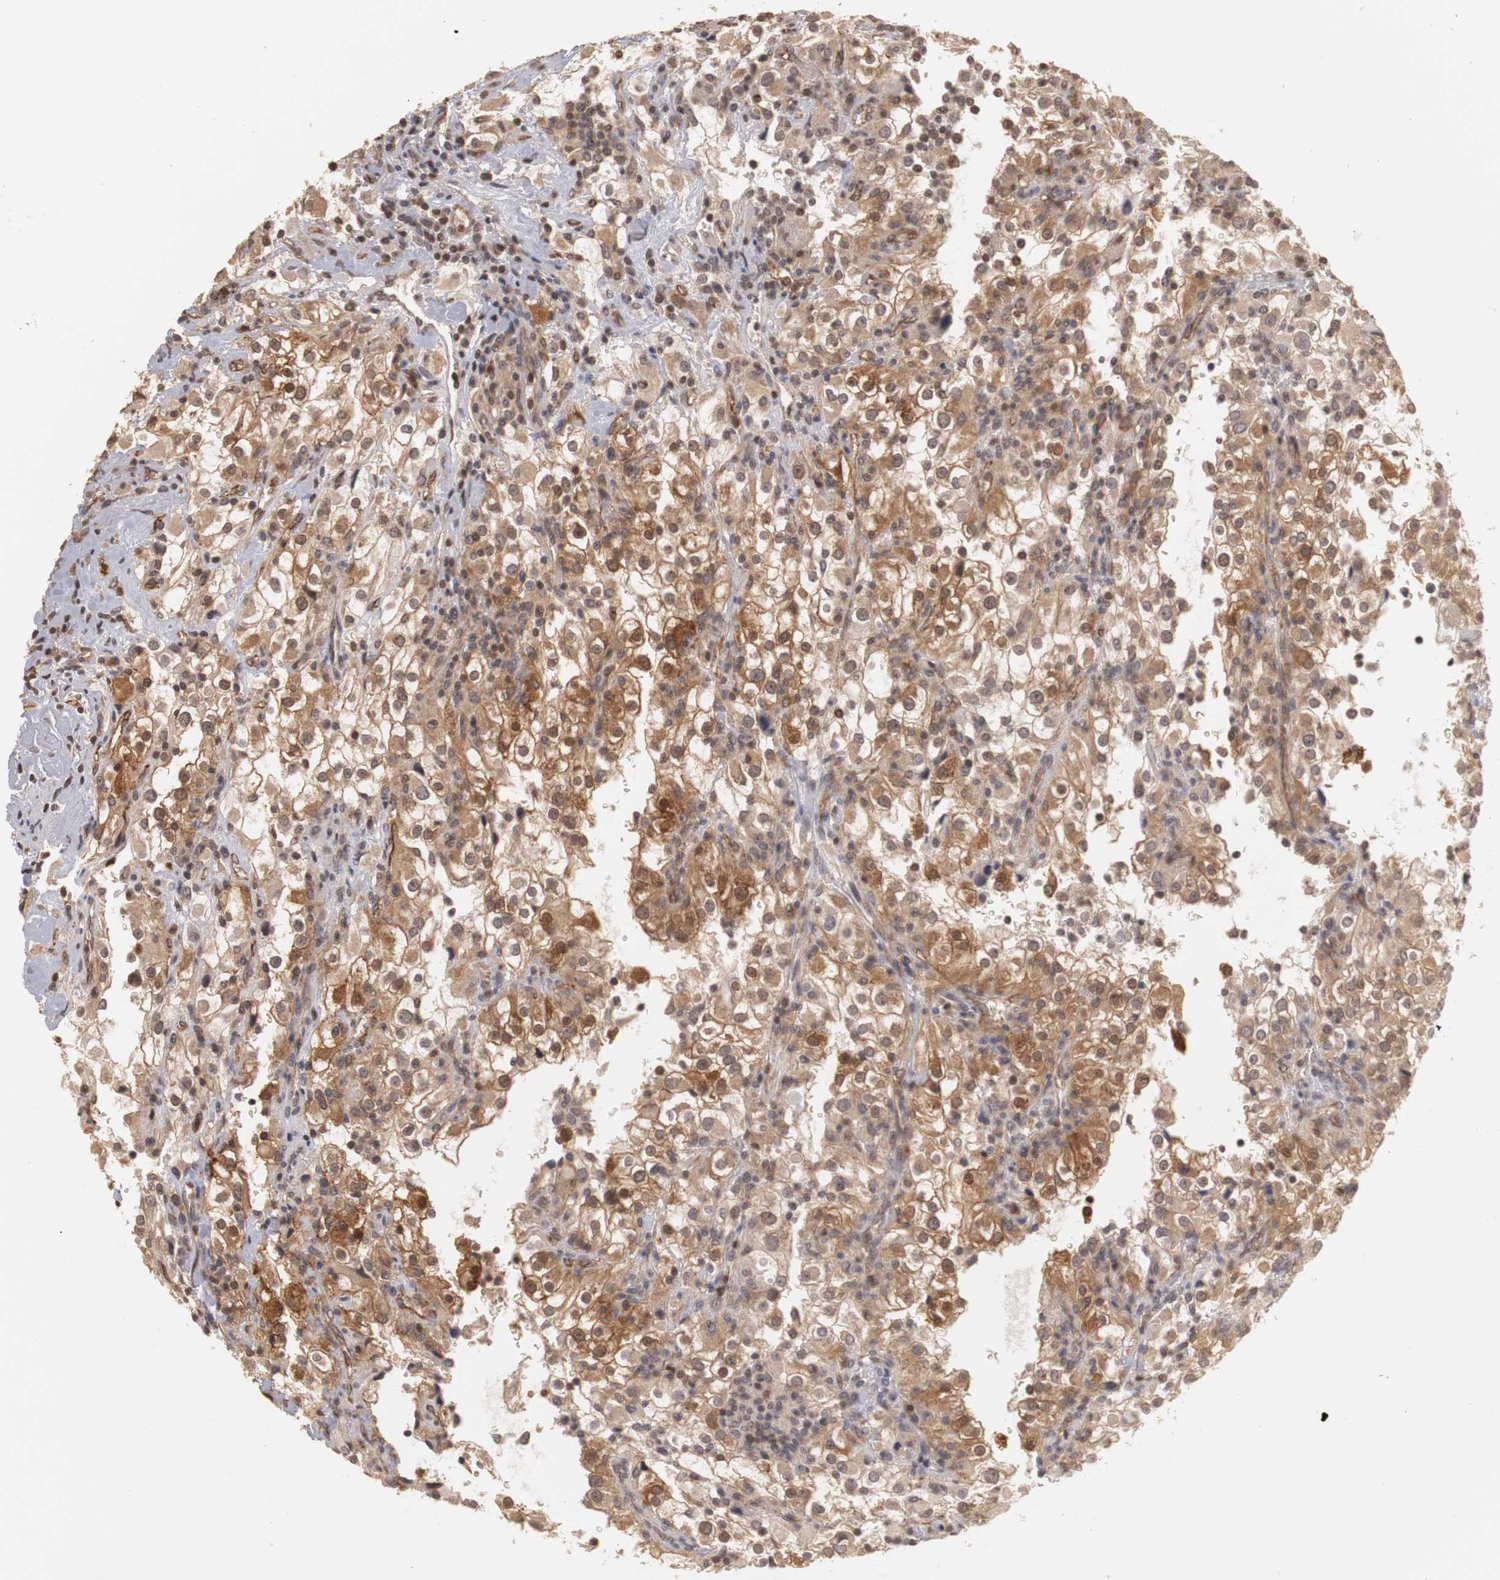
{"staining": {"intensity": "moderate", "quantity": ">75%", "location": "cytoplasmic/membranous,nuclear"}, "tissue": "renal cancer", "cell_type": "Tumor cells", "image_type": "cancer", "snomed": [{"axis": "morphology", "description": "Adenocarcinoma, NOS"}, {"axis": "topography", "description": "Kidney"}], "caption": "Renal cancer stained for a protein (brown) displays moderate cytoplasmic/membranous and nuclear positive staining in approximately >75% of tumor cells.", "gene": "PLEKHA1", "patient": {"sex": "female", "age": 52}}